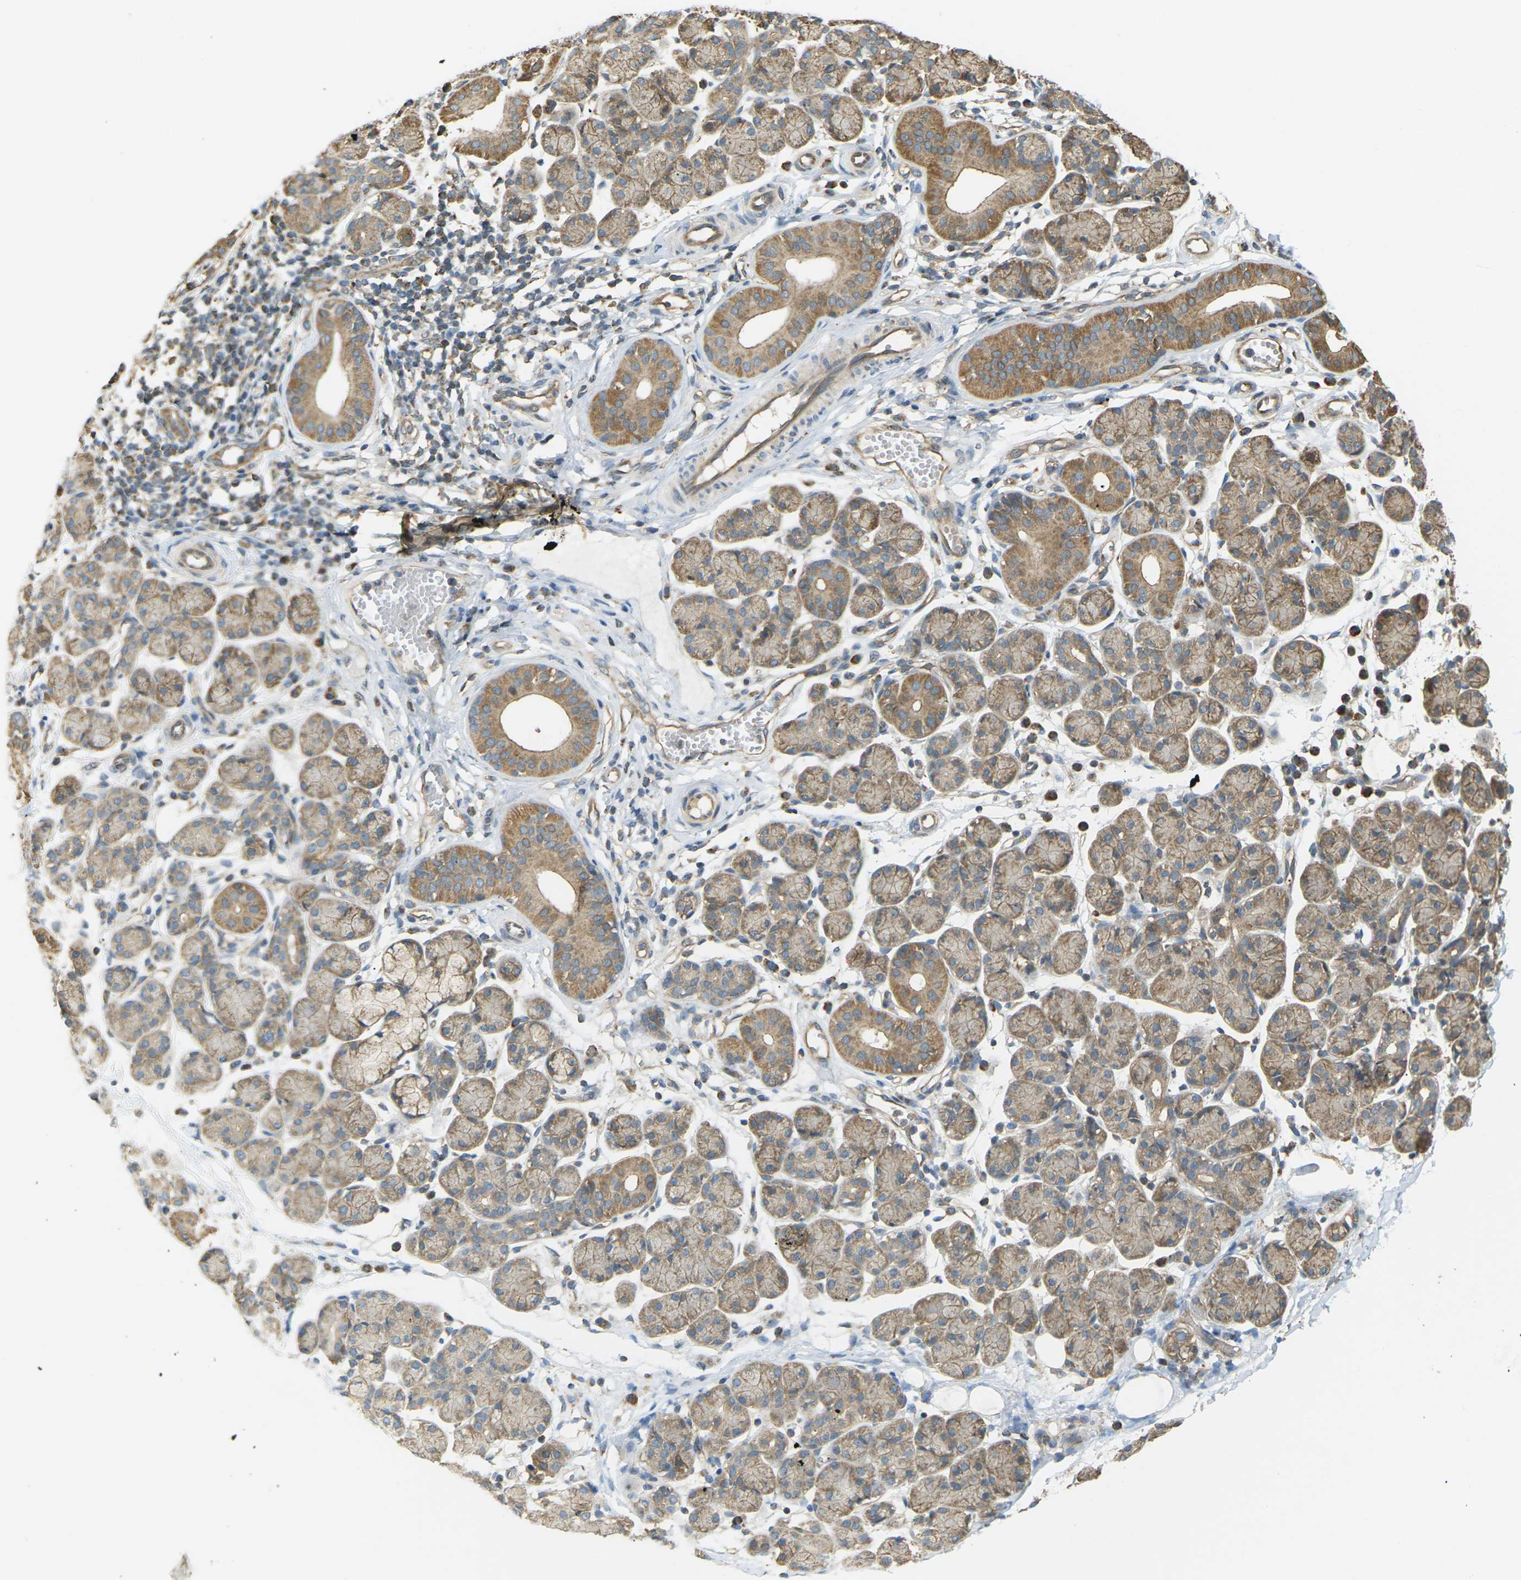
{"staining": {"intensity": "moderate", "quantity": ">75%", "location": "cytoplasmic/membranous"}, "tissue": "salivary gland", "cell_type": "Glandular cells", "image_type": "normal", "snomed": [{"axis": "morphology", "description": "Normal tissue, NOS"}, {"axis": "morphology", "description": "Inflammation, NOS"}, {"axis": "topography", "description": "Lymph node"}, {"axis": "topography", "description": "Salivary gland"}], "caption": "This micrograph exhibits unremarkable salivary gland stained with immunohistochemistry to label a protein in brown. The cytoplasmic/membranous of glandular cells show moderate positivity for the protein. Nuclei are counter-stained blue.", "gene": "KSR1", "patient": {"sex": "male", "age": 3}}